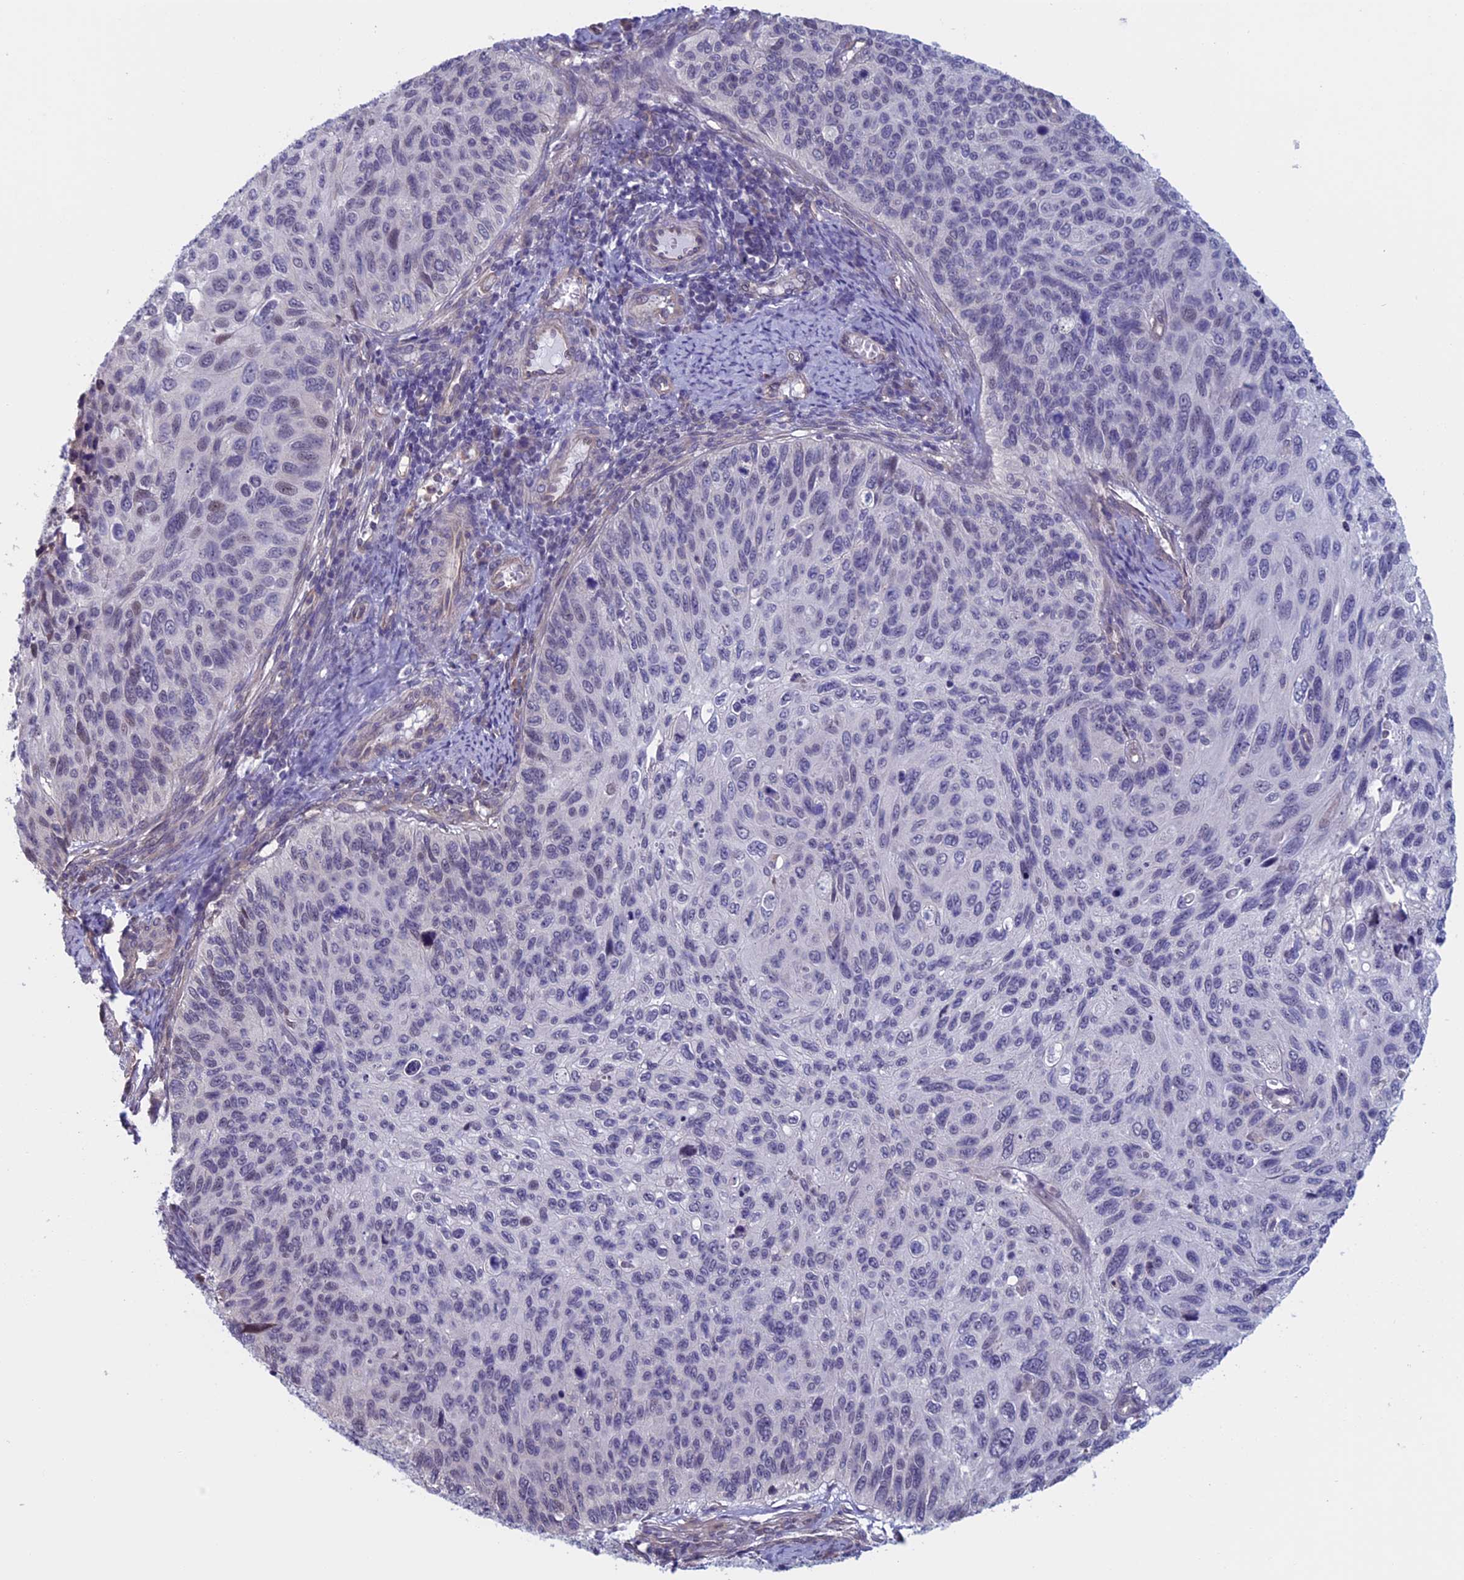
{"staining": {"intensity": "negative", "quantity": "none", "location": "none"}, "tissue": "cervical cancer", "cell_type": "Tumor cells", "image_type": "cancer", "snomed": [{"axis": "morphology", "description": "Squamous cell carcinoma, NOS"}, {"axis": "topography", "description": "Cervix"}], "caption": "Protein analysis of cervical squamous cell carcinoma demonstrates no significant positivity in tumor cells.", "gene": "SLC1A6", "patient": {"sex": "female", "age": 70}}